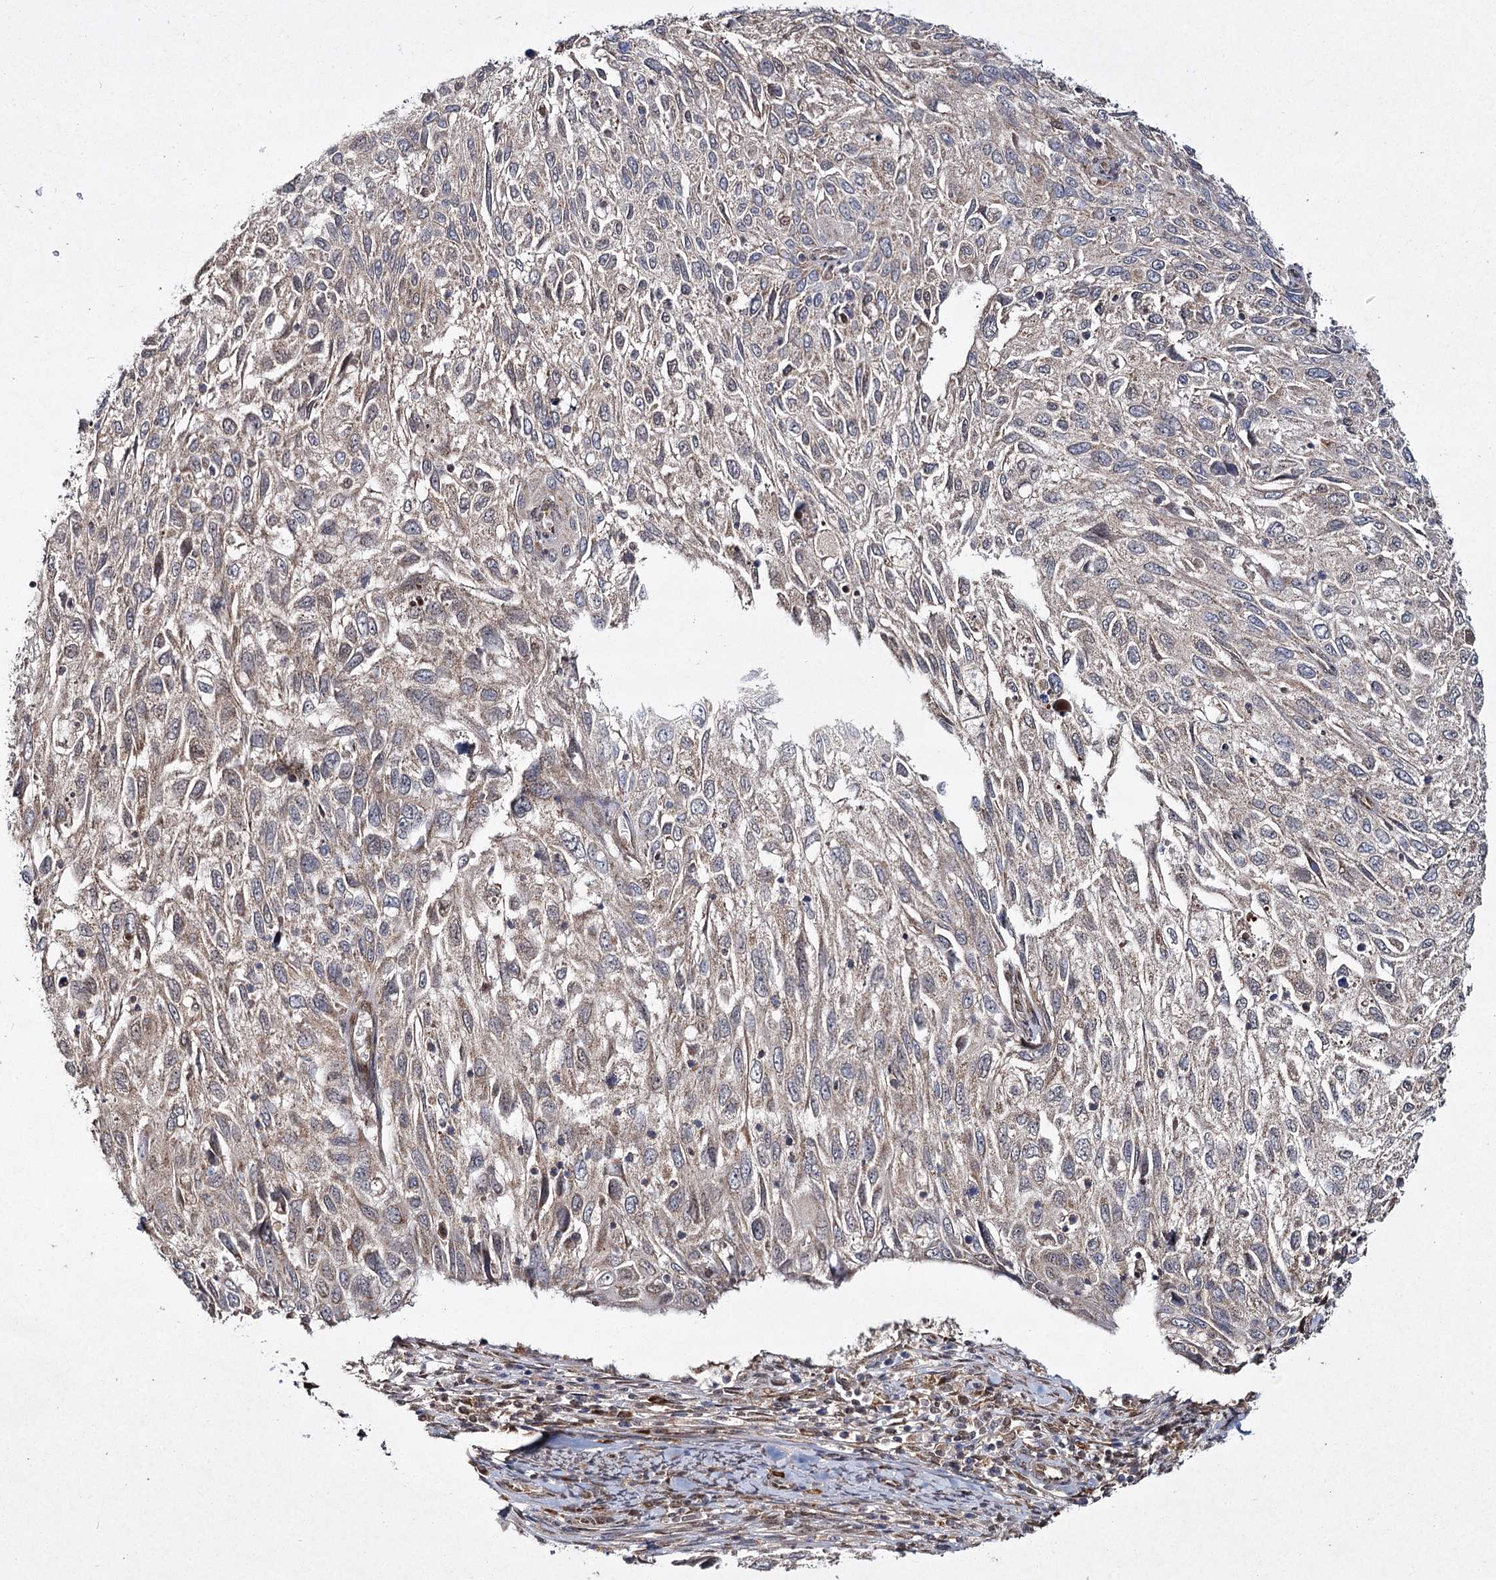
{"staining": {"intensity": "weak", "quantity": "25%-75%", "location": "cytoplasmic/membranous"}, "tissue": "cervical cancer", "cell_type": "Tumor cells", "image_type": "cancer", "snomed": [{"axis": "morphology", "description": "Squamous cell carcinoma, NOS"}, {"axis": "topography", "description": "Cervix"}], "caption": "An image of human squamous cell carcinoma (cervical) stained for a protein reveals weak cytoplasmic/membranous brown staining in tumor cells.", "gene": "TRNT1", "patient": {"sex": "female", "age": 70}}